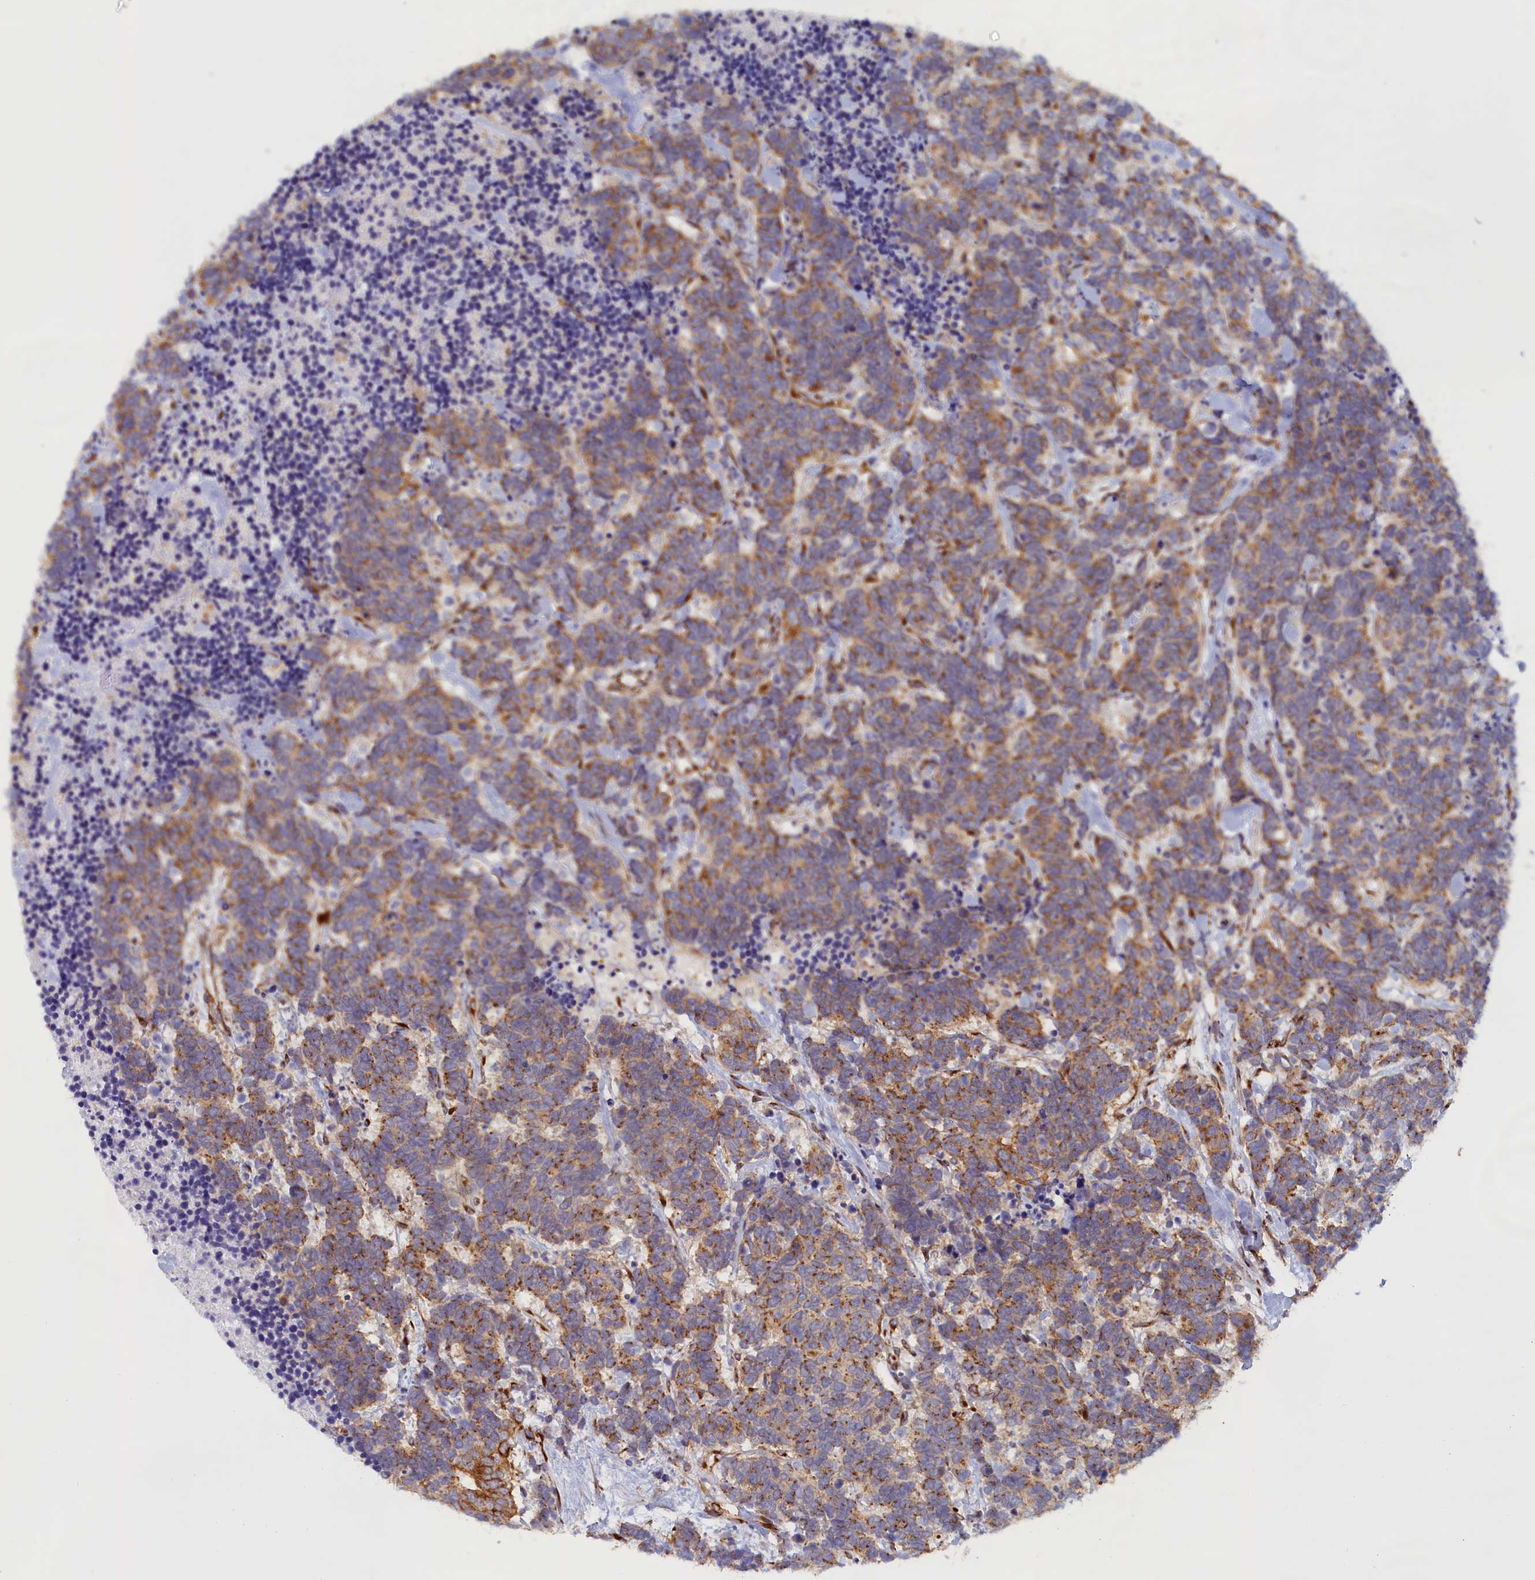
{"staining": {"intensity": "moderate", "quantity": ">75%", "location": "cytoplasmic/membranous"}, "tissue": "carcinoid", "cell_type": "Tumor cells", "image_type": "cancer", "snomed": [{"axis": "morphology", "description": "Carcinoma, NOS"}, {"axis": "morphology", "description": "Carcinoid, malignant, NOS"}, {"axis": "topography", "description": "Prostate"}], "caption": "DAB immunohistochemical staining of human carcinoid (malignant) displays moderate cytoplasmic/membranous protein positivity in approximately >75% of tumor cells.", "gene": "CCDC68", "patient": {"sex": "male", "age": 57}}